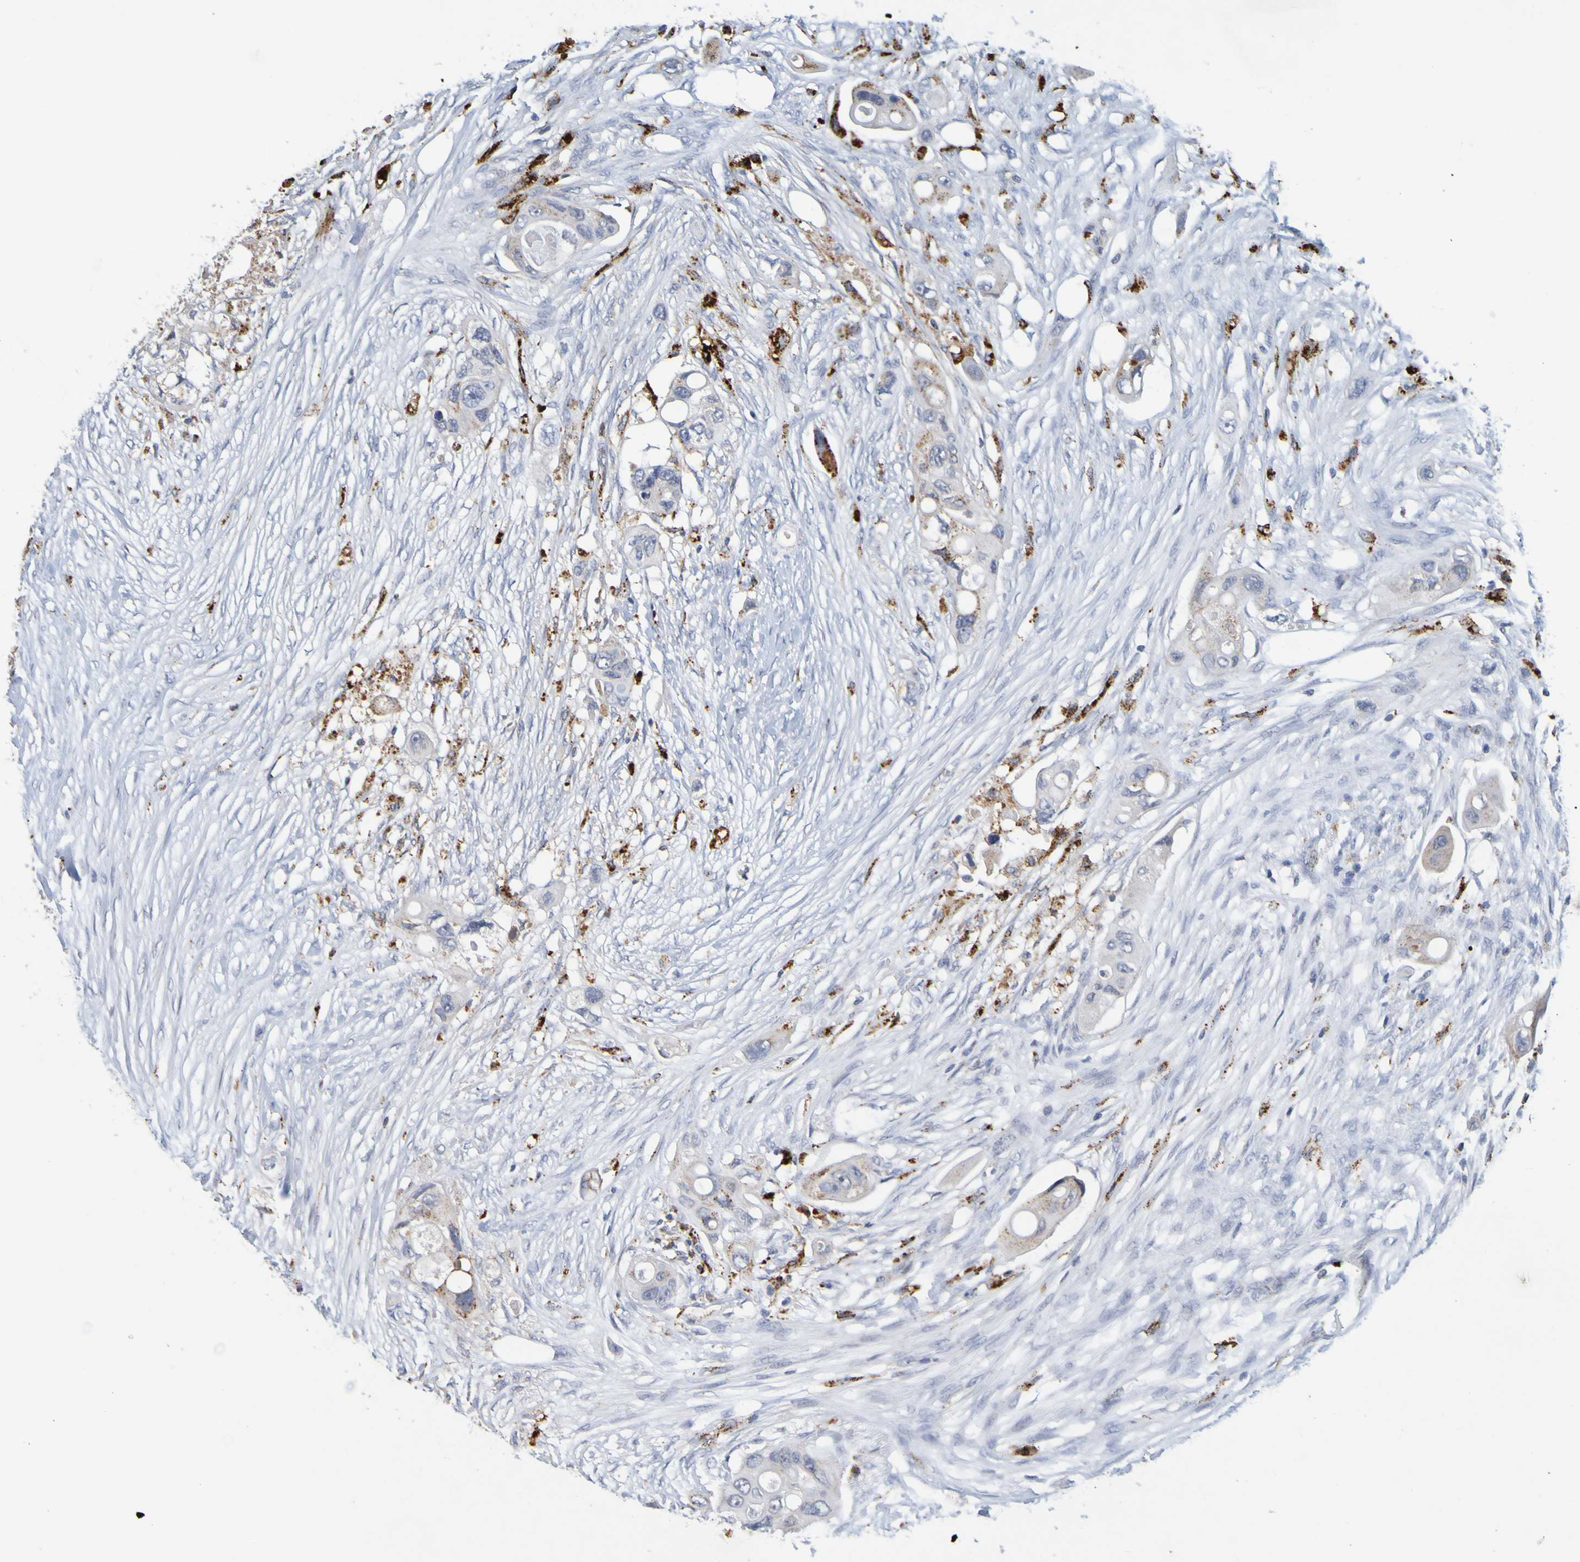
{"staining": {"intensity": "weak", "quantity": "<25%", "location": "cytoplasmic/membranous"}, "tissue": "colorectal cancer", "cell_type": "Tumor cells", "image_type": "cancer", "snomed": [{"axis": "morphology", "description": "Adenocarcinoma, NOS"}, {"axis": "topography", "description": "Colon"}], "caption": "Human colorectal adenocarcinoma stained for a protein using immunohistochemistry (IHC) exhibits no expression in tumor cells.", "gene": "TPH1", "patient": {"sex": "female", "age": 57}}